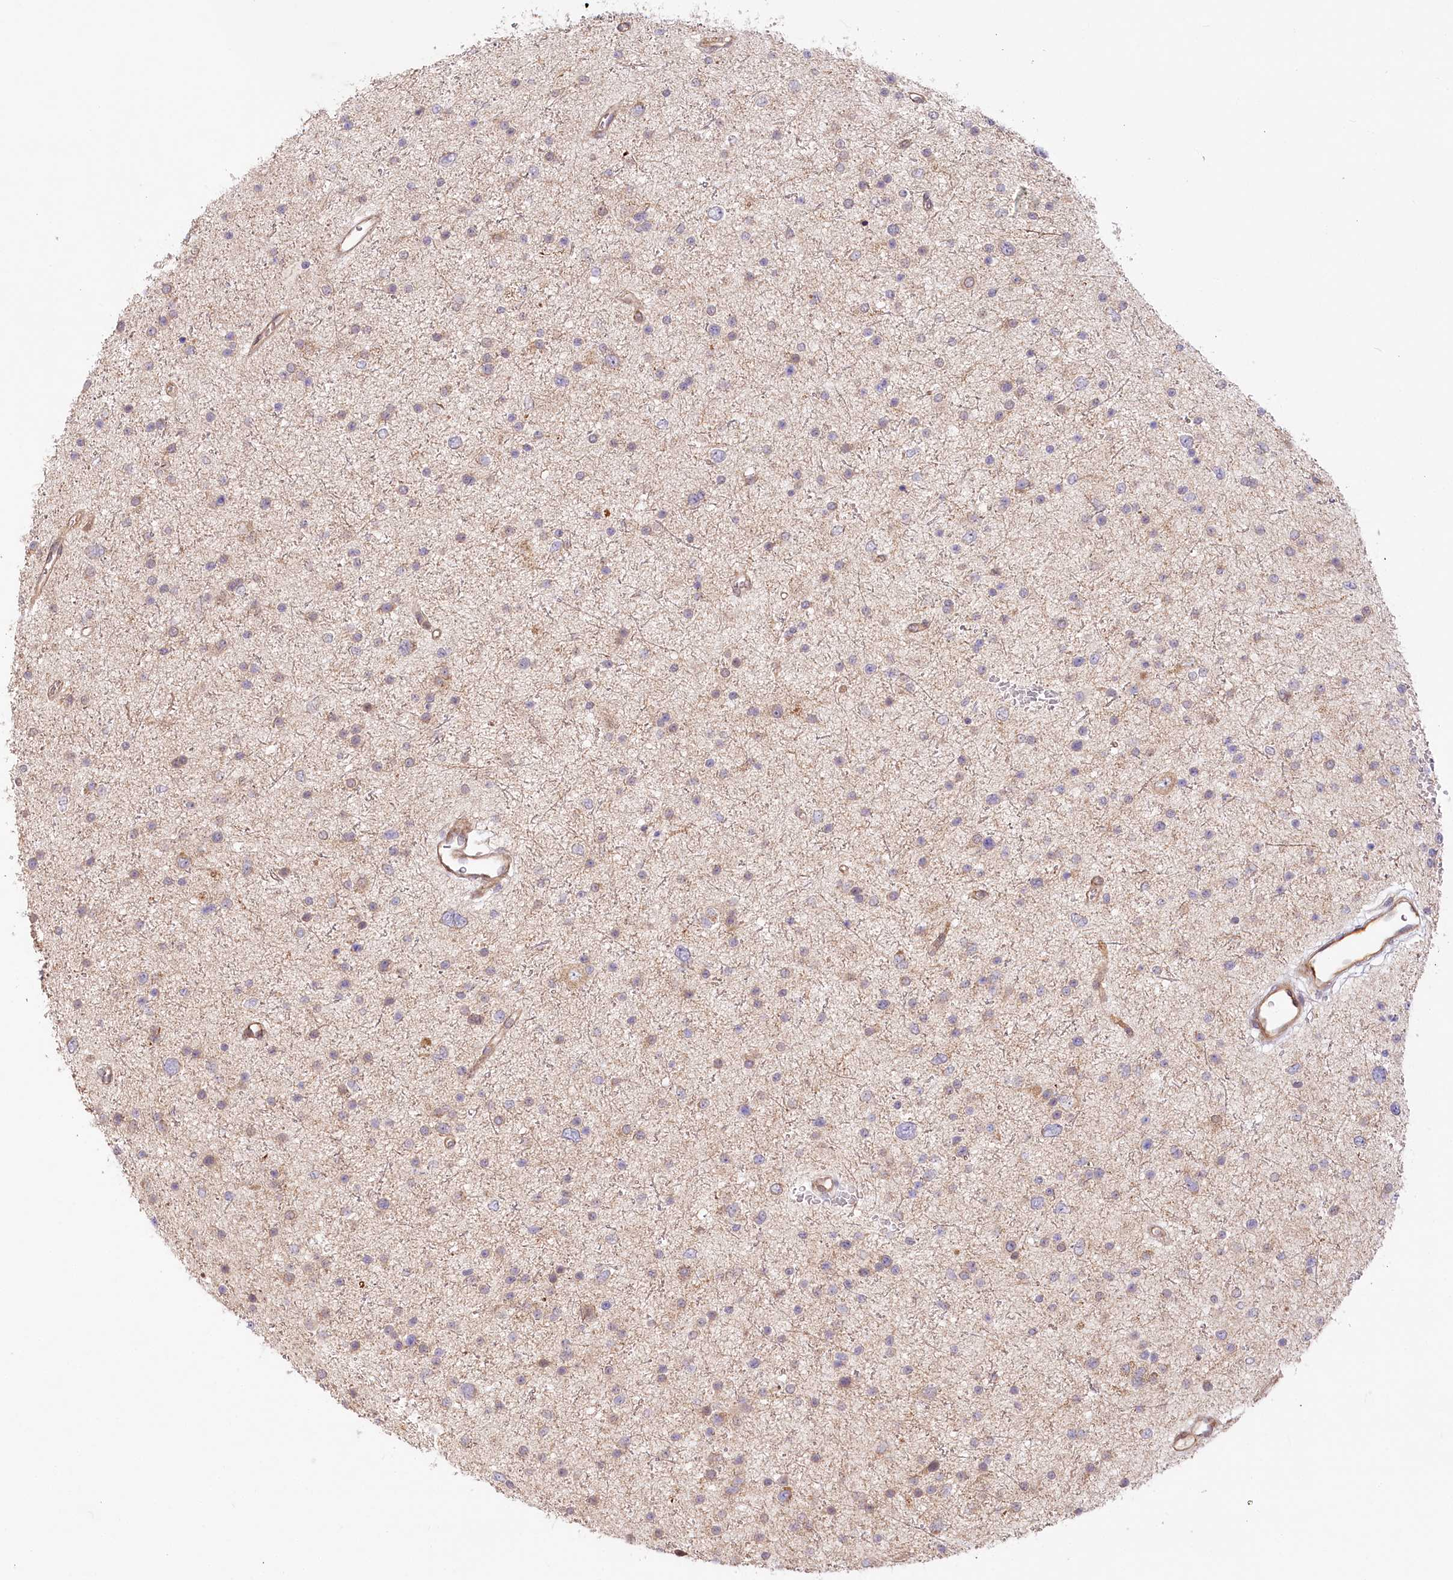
{"staining": {"intensity": "weak", "quantity": "<25%", "location": "cytoplasmic/membranous"}, "tissue": "glioma", "cell_type": "Tumor cells", "image_type": "cancer", "snomed": [{"axis": "morphology", "description": "Glioma, malignant, Low grade"}, {"axis": "topography", "description": "Brain"}], "caption": "Immunohistochemistry (IHC) of human glioma exhibits no expression in tumor cells.", "gene": "CEP70", "patient": {"sex": "female", "age": 37}}